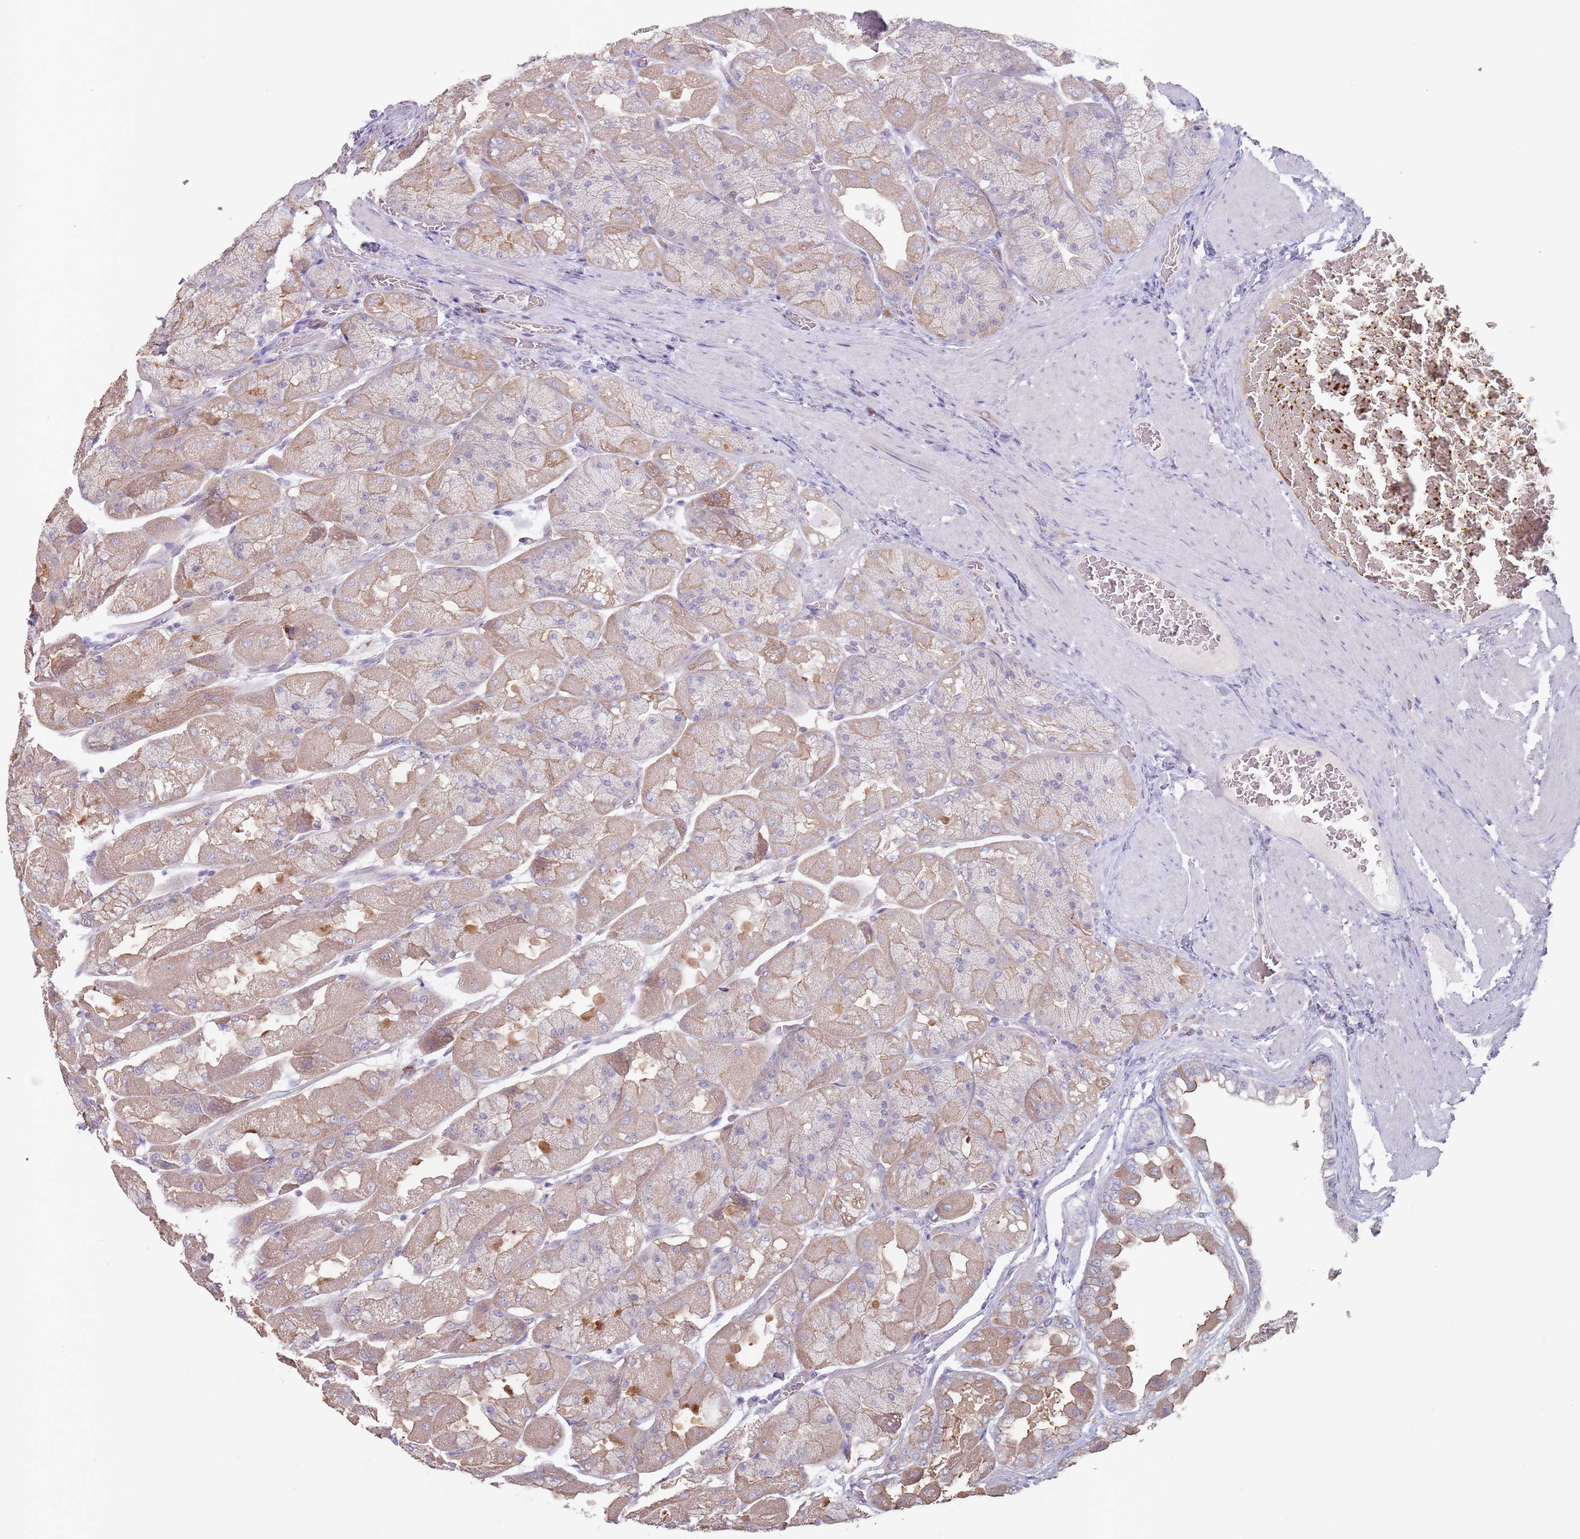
{"staining": {"intensity": "moderate", "quantity": ">75%", "location": "cytoplasmic/membranous"}, "tissue": "stomach", "cell_type": "Glandular cells", "image_type": "normal", "snomed": [{"axis": "morphology", "description": "Normal tissue, NOS"}, {"axis": "topography", "description": "Stomach"}], "caption": "Immunohistochemistry (IHC) of unremarkable human stomach exhibits medium levels of moderate cytoplasmic/membranous positivity in approximately >75% of glandular cells. The protein is shown in brown color, while the nuclei are stained blue.", "gene": "STYK1", "patient": {"sex": "female", "age": 61}}